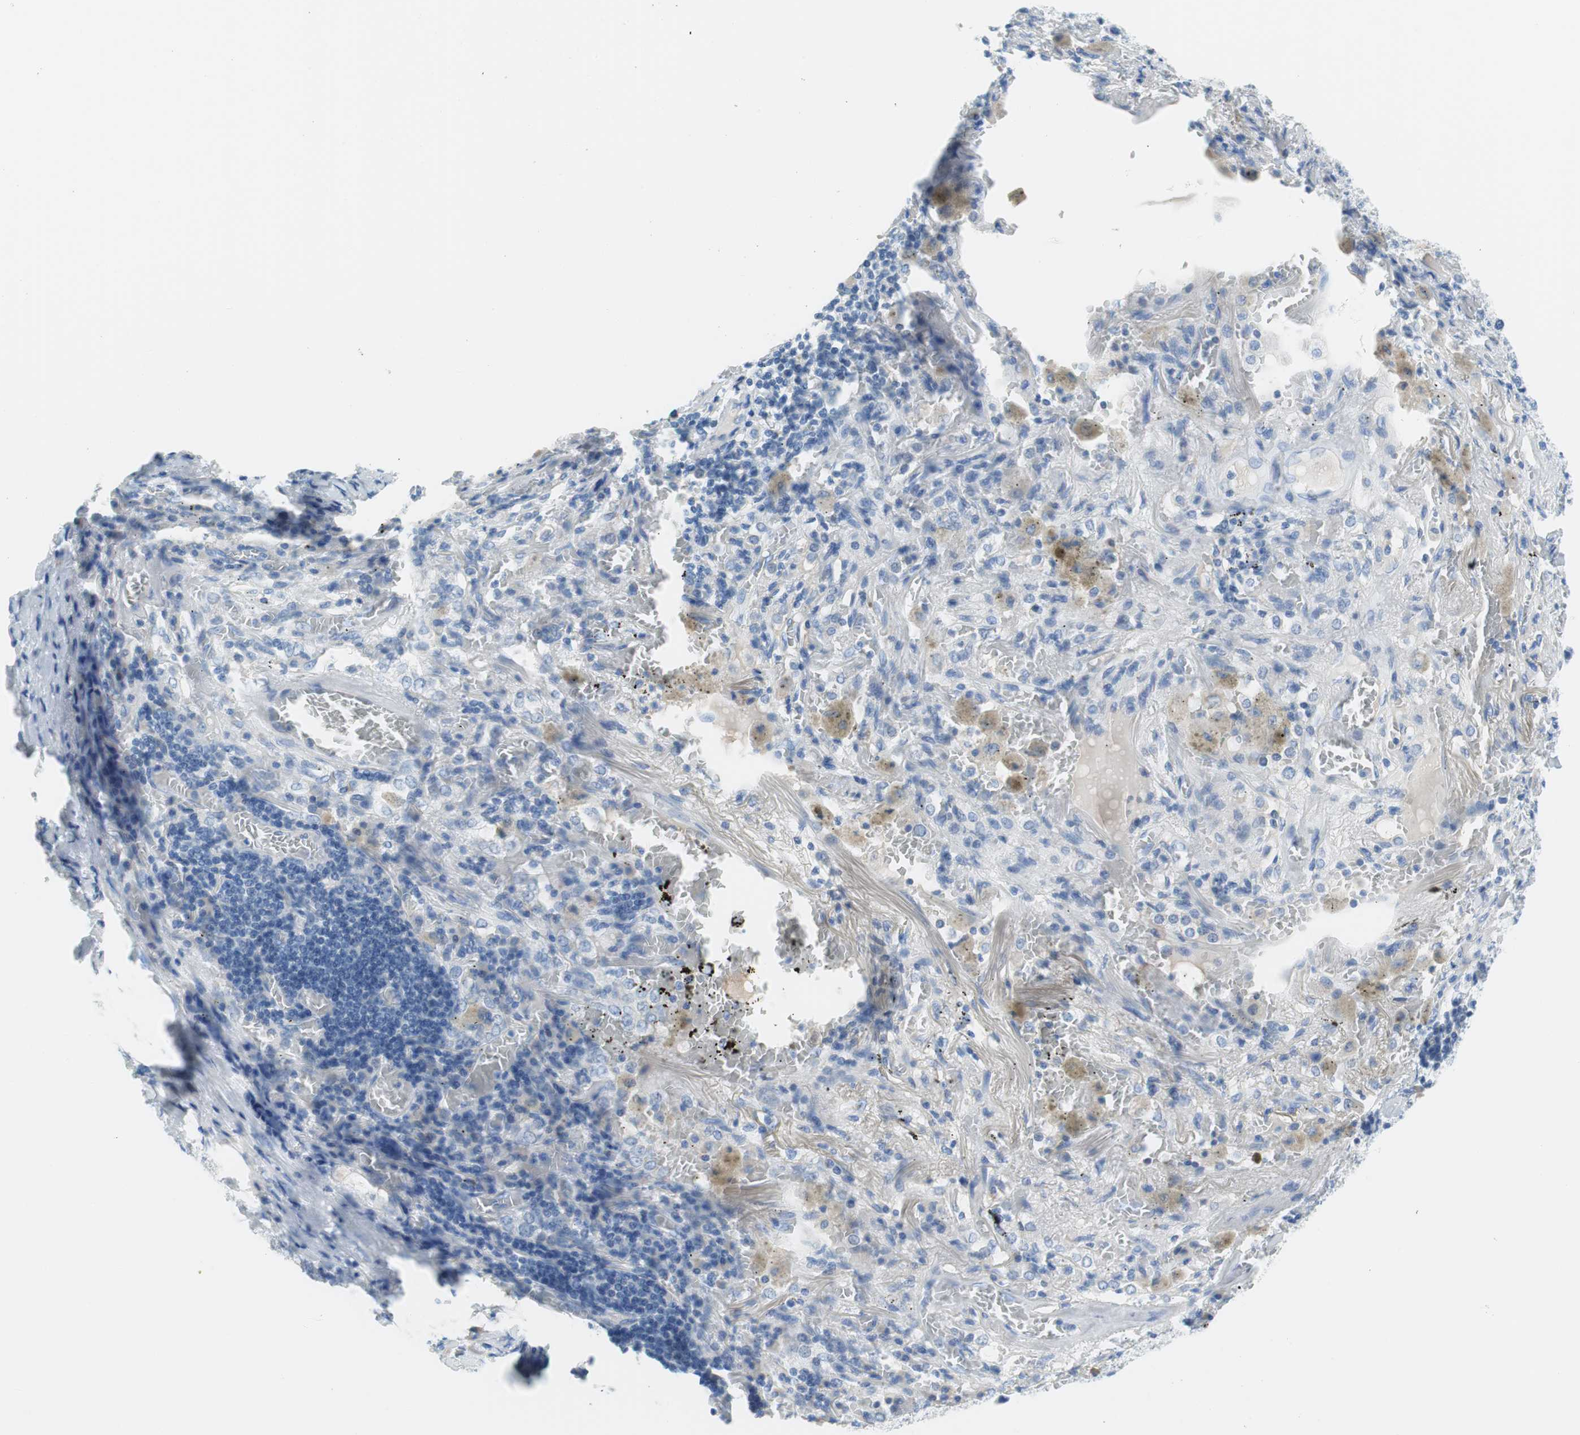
{"staining": {"intensity": "negative", "quantity": "none", "location": "none"}, "tissue": "lung cancer", "cell_type": "Tumor cells", "image_type": "cancer", "snomed": [{"axis": "morphology", "description": "Squamous cell carcinoma, NOS"}, {"axis": "topography", "description": "Lung"}], "caption": "Tumor cells are negative for brown protein staining in squamous cell carcinoma (lung).", "gene": "MYH1", "patient": {"sex": "male", "age": 57}}